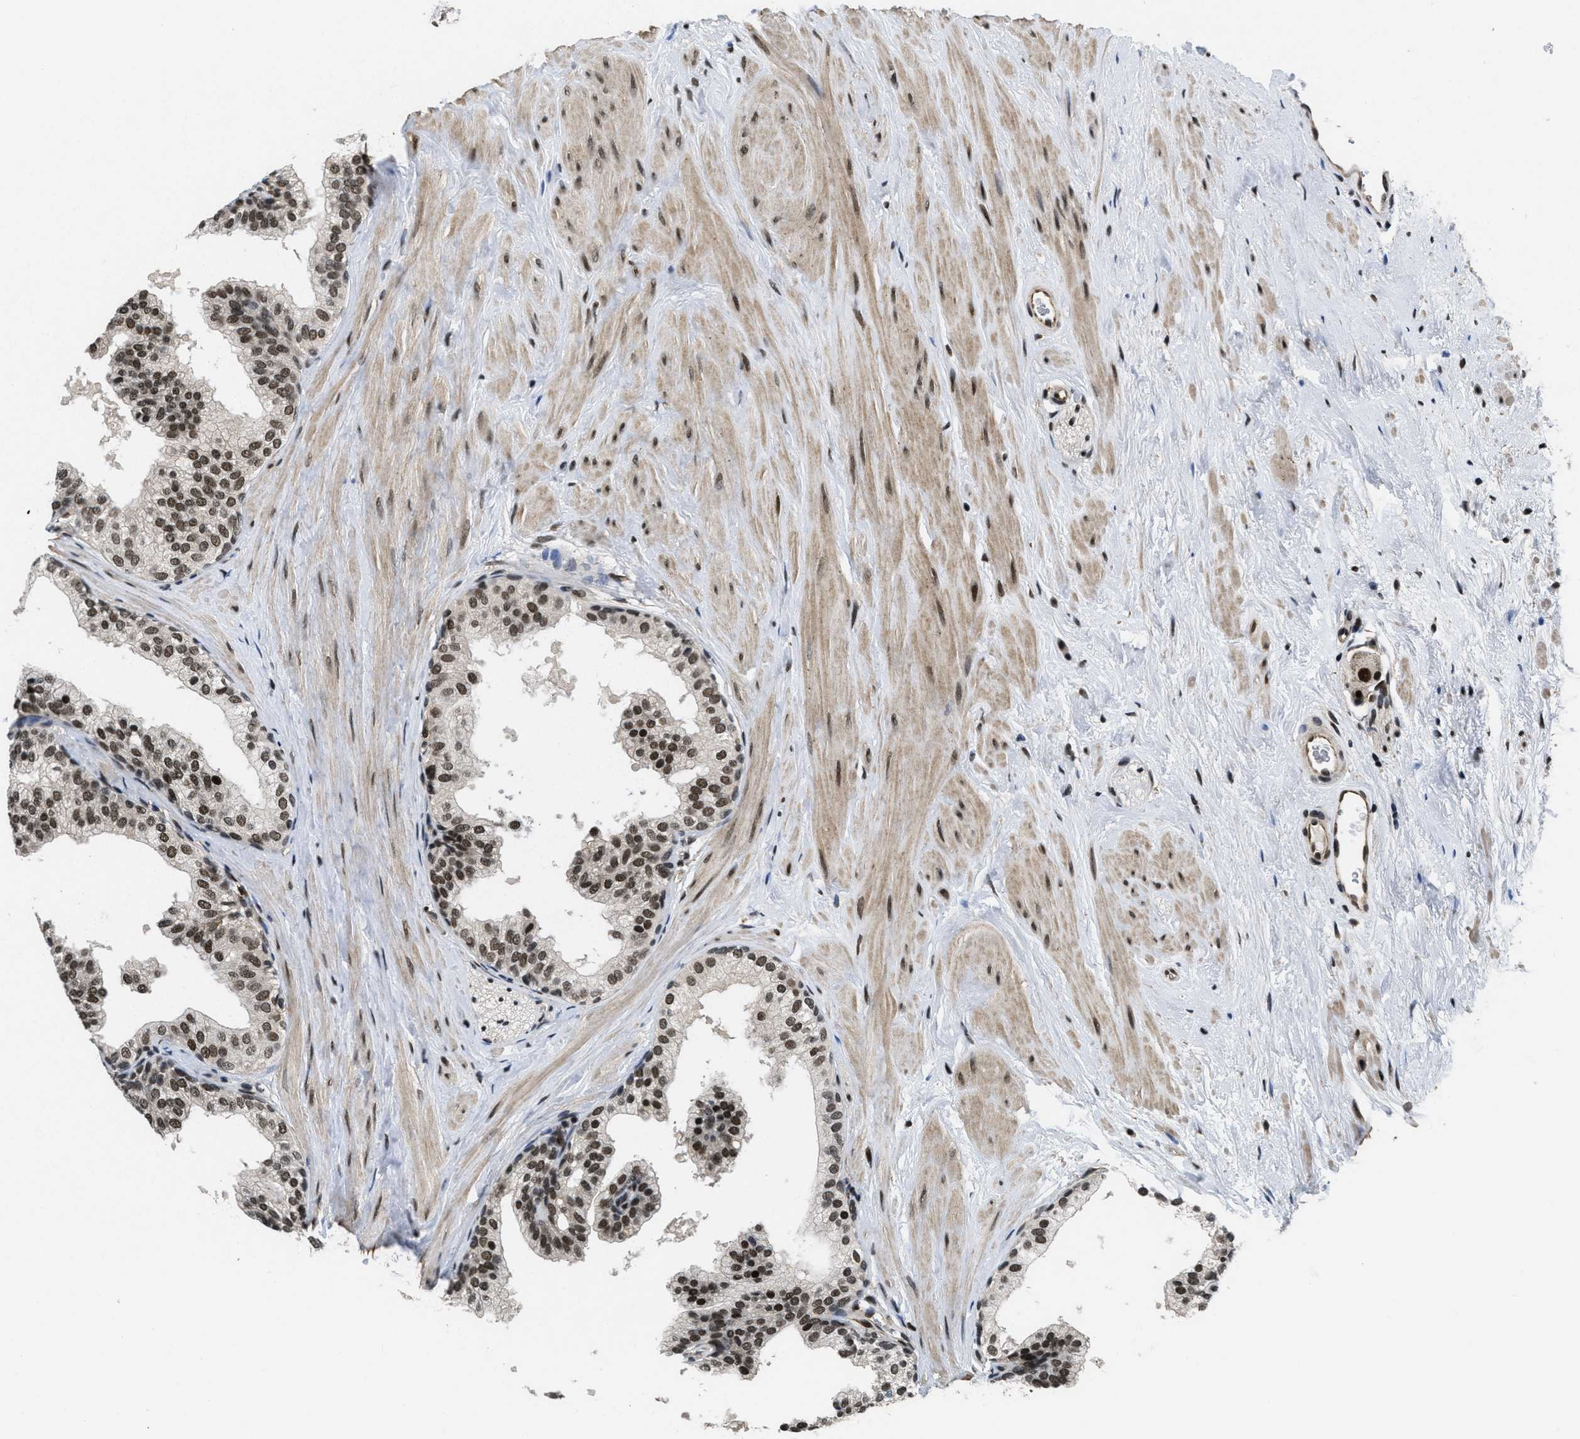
{"staining": {"intensity": "moderate", "quantity": "25%-75%", "location": "nuclear"}, "tissue": "prostate", "cell_type": "Glandular cells", "image_type": "normal", "snomed": [{"axis": "morphology", "description": "Normal tissue, NOS"}, {"axis": "topography", "description": "Prostate"}], "caption": "A high-resolution image shows immunohistochemistry (IHC) staining of normal prostate, which demonstrates moderate nuclear positivity in about 25%-75% of glandular cells. (Brightfield microscopy of DAB IHC at high magnification).", "gene": "CUL4B", "patient": {"sex": "male", "age": 60}}